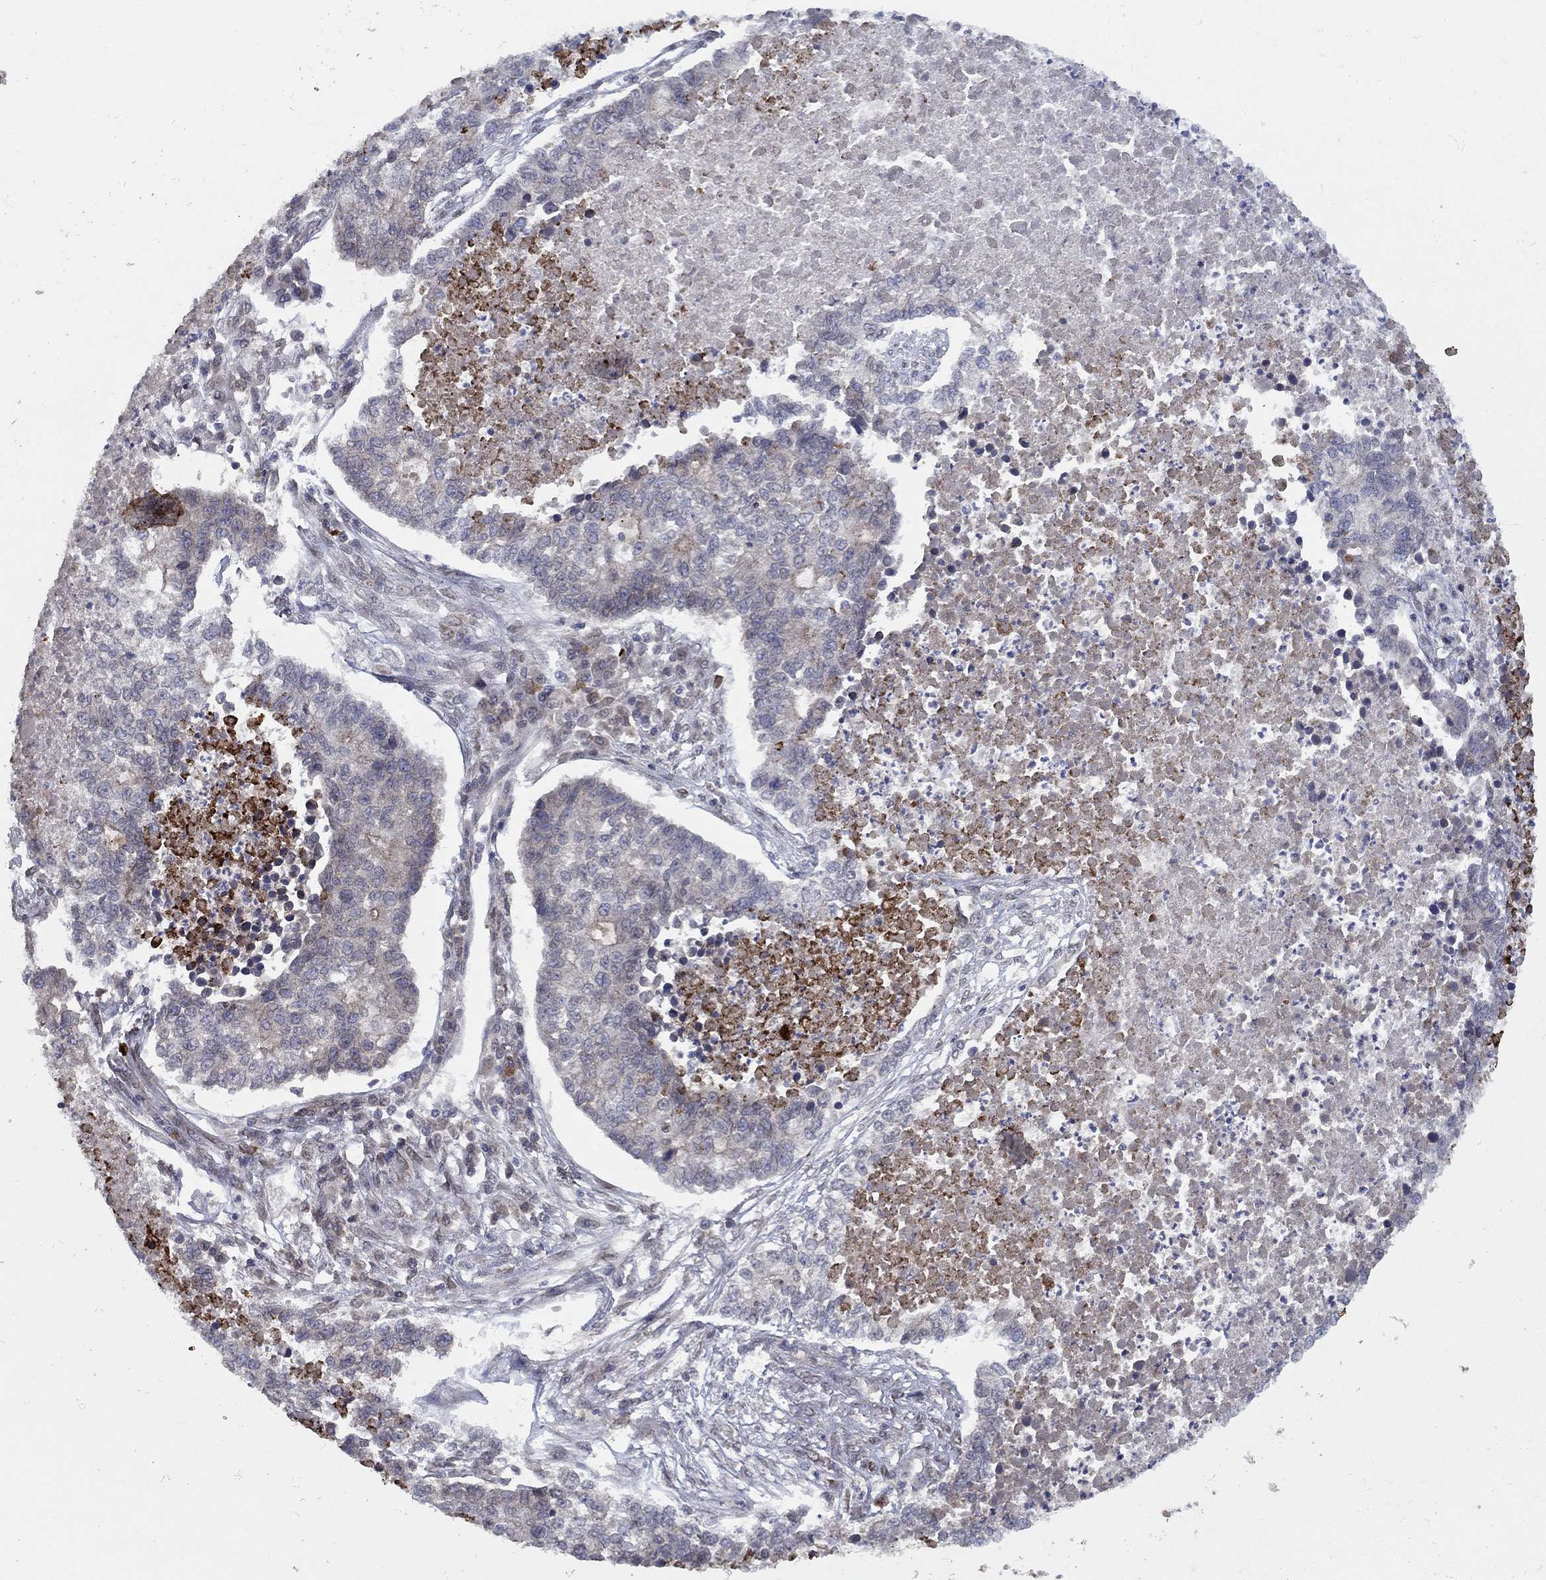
{"staining": {"intensity": "weak", "quantity": "<25%", "location": "cytoplasmic/membranous"}, "tissue": "lung cancer", "cell_type": "Tumor cells", "image_type": "cancer", "snomed": [{"axis": "morphology", "description": "Adenocarcinoma, NOS"}, {"axis": "topography", "description": "Lung"}], "caption": "Immunohistochemical staining of human adenocarcinoma (lung) reveals no significant staining in tumor cells.", "gene": "CETN3", "patient": {"sex": "male", "age": 57}}